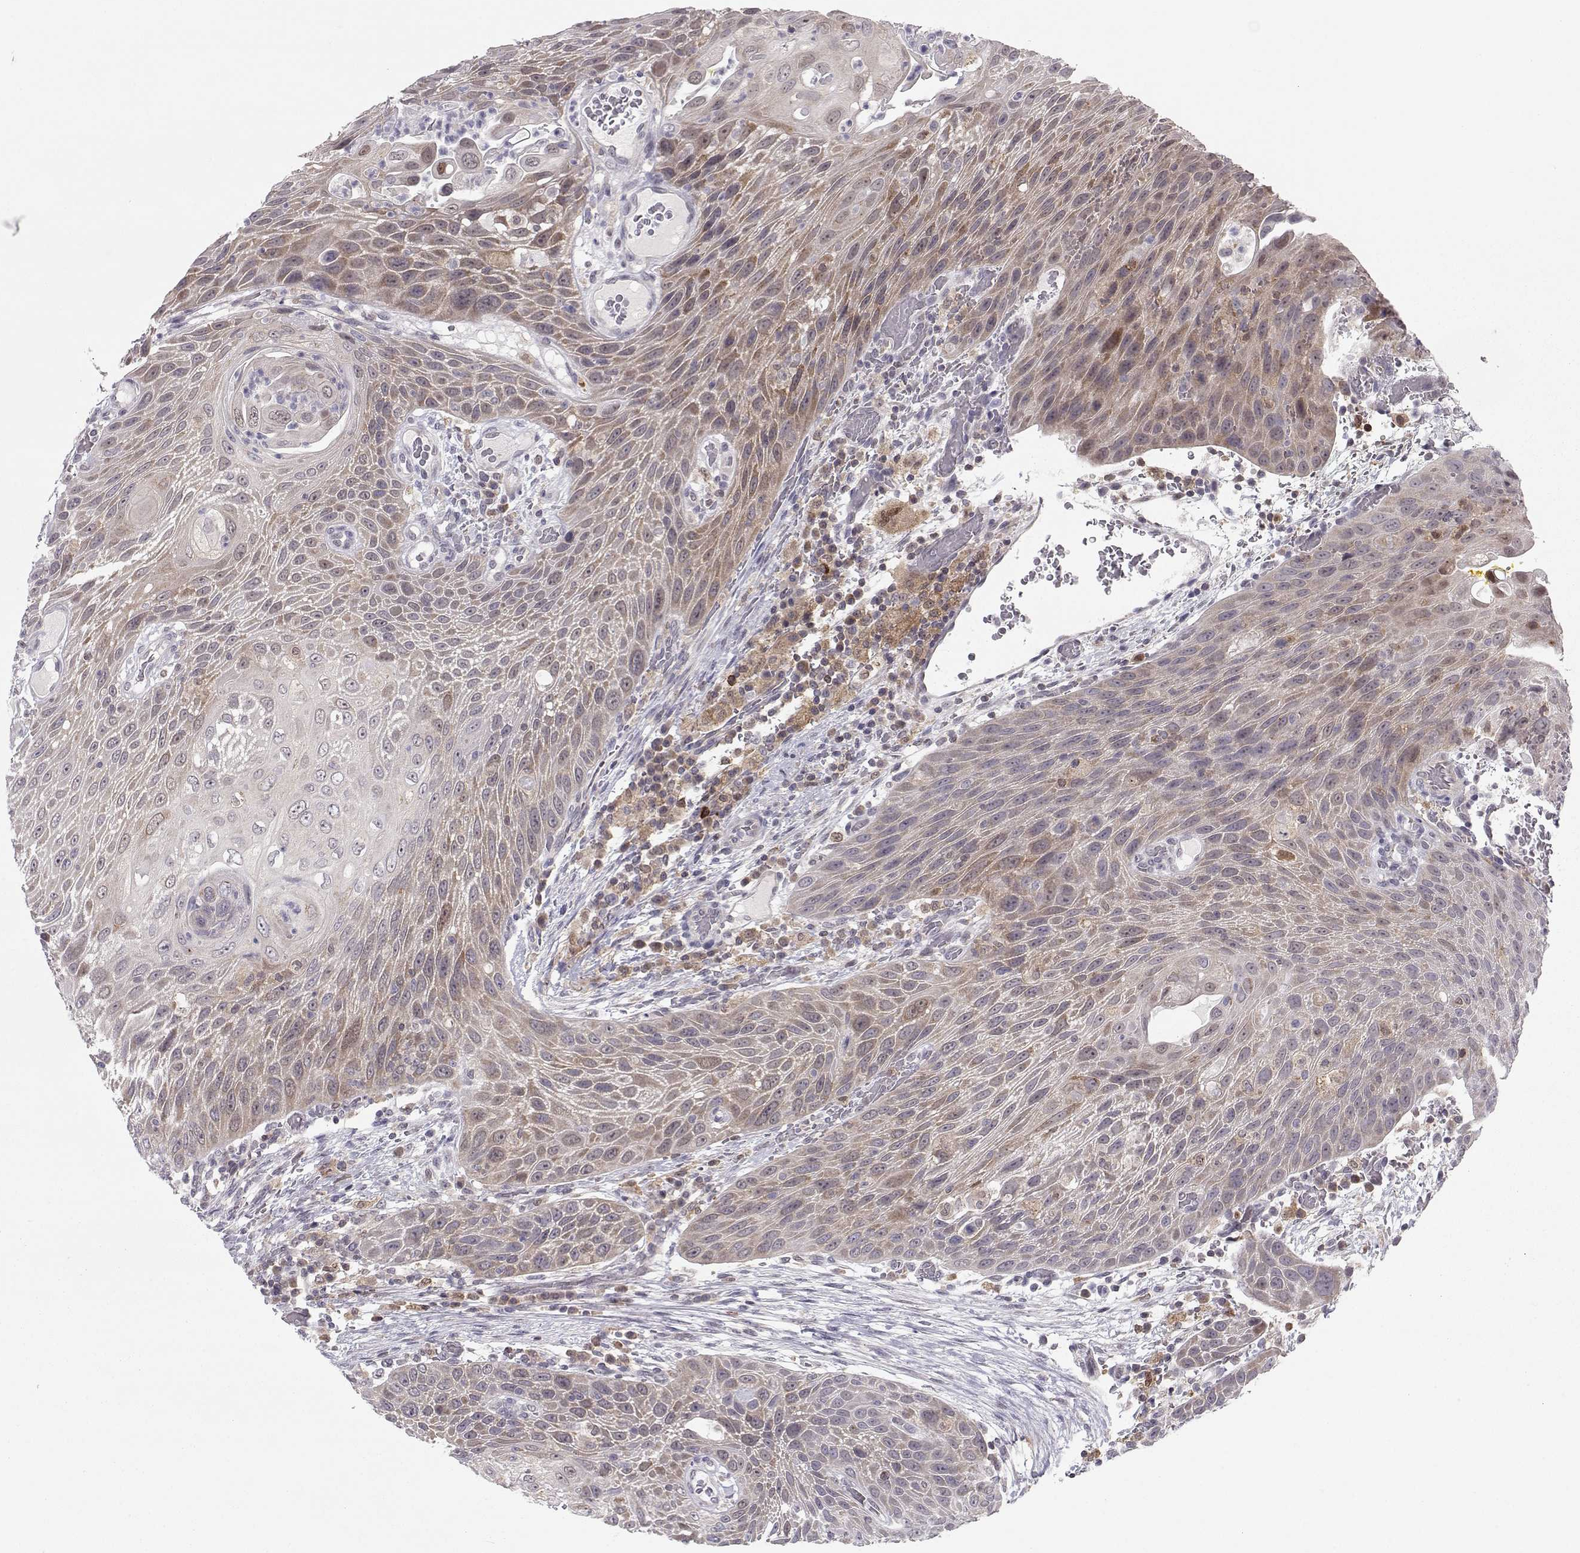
{"staining": {"intensity": "weak", "quantity": "25%-75%", "location": "cytoplasmic/membranous"}, "tissue": "head and neck cancer", "cell_type": "Tumor cells", "image_type": "cancer", "snomed": [{"axis": "morphology", "description": "Squamous cell carcinoma, NOS"}, {"axis": "topography", "description": "Head-Neck"}], "caption": "A micrograph of human head and neck squamous cell carcinoma stained for a protein exhibits weak cytoplasmic/membranous brown staining in tumor cells. (Brightfield microscopy of DAB IHC at high magnification).", "gene": "NPVF", "patient": {"sex": "male", "age": 69}}